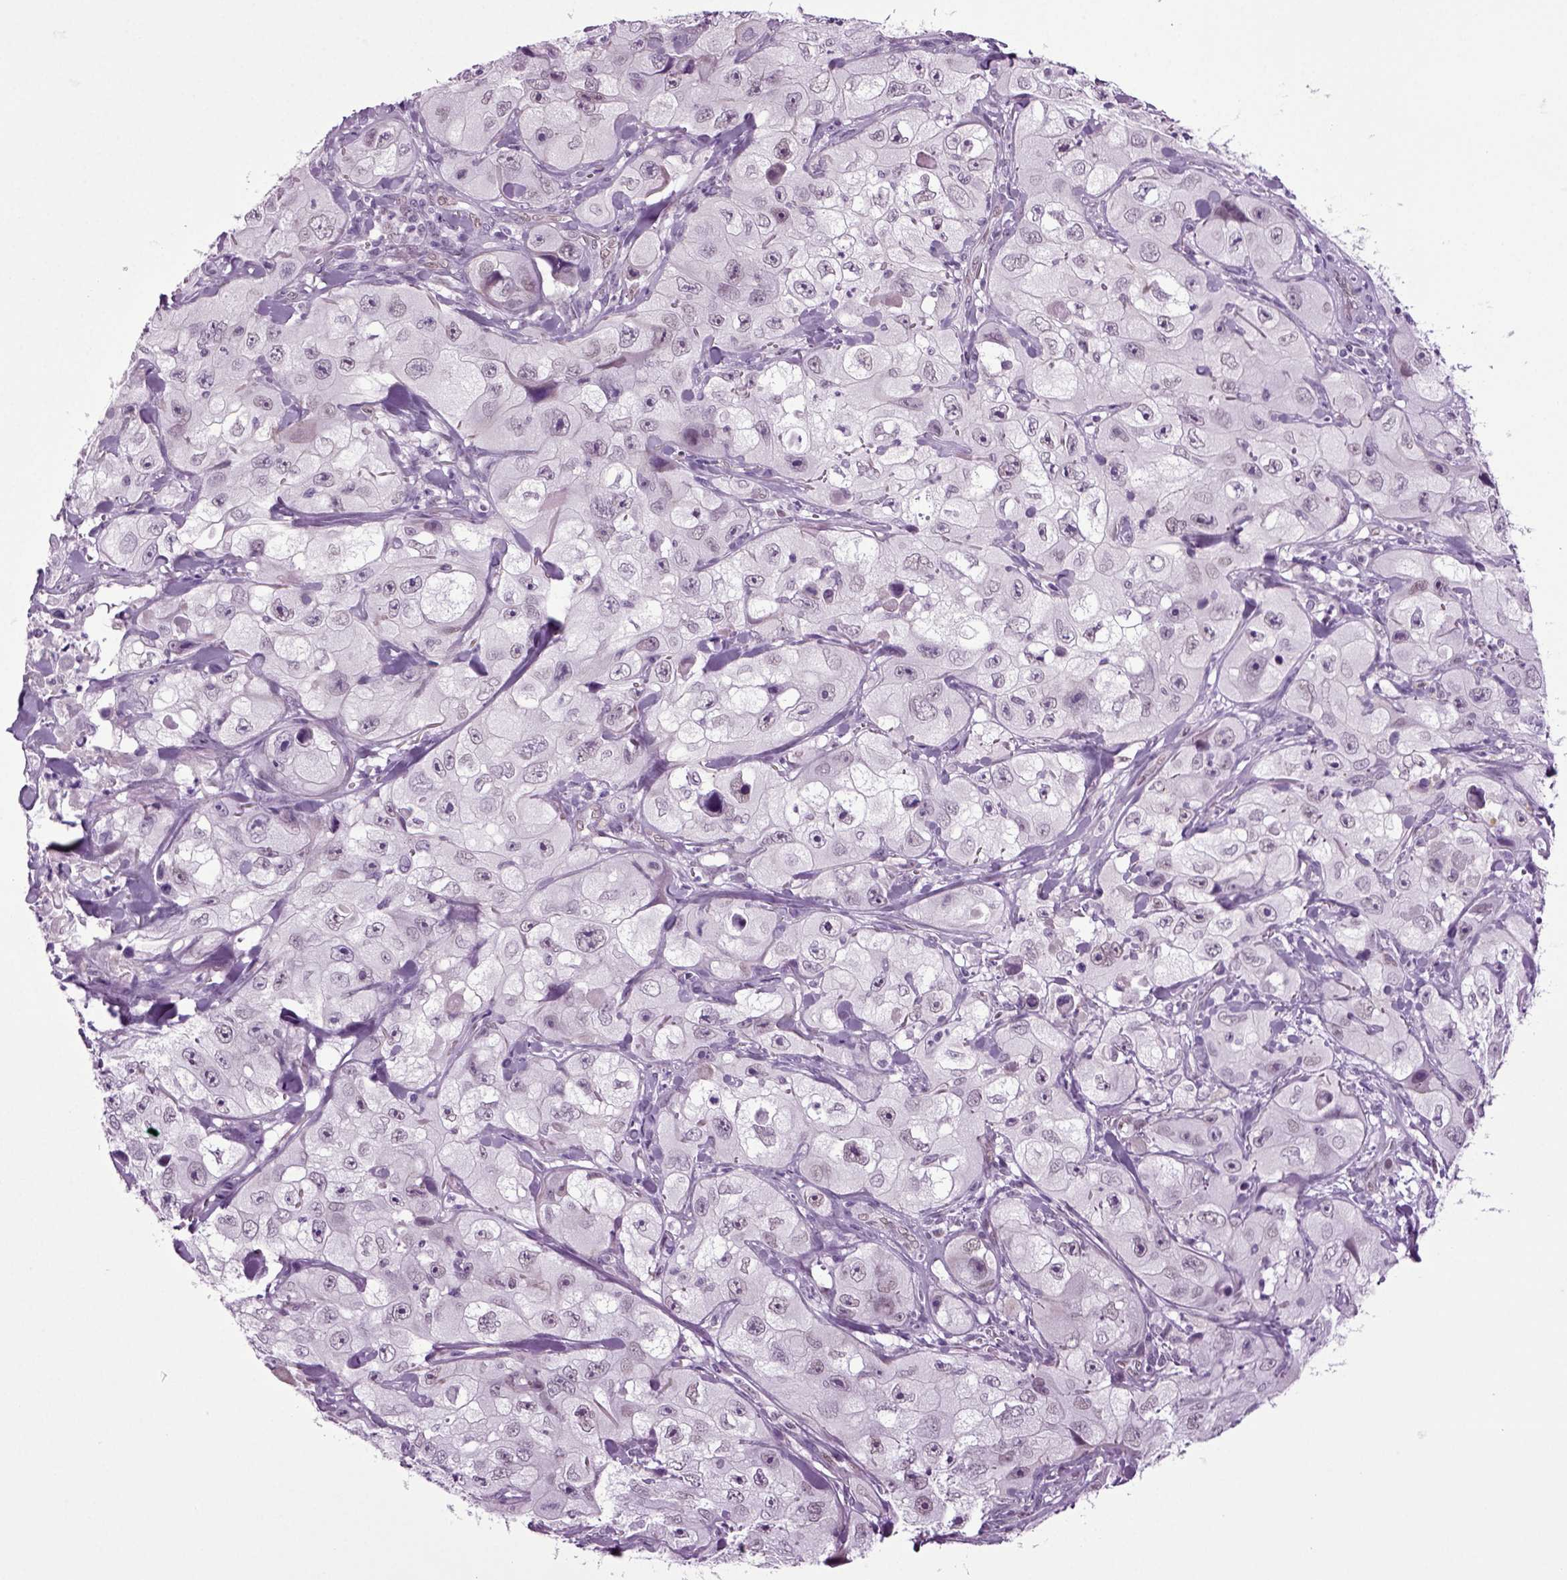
{"staining": {"intensity": "negative", "quantity": "none", "location": "none"}, "tissue": "skin cancer", "cell_type": "Tumor cells", "image_type": "cancer", "snomed": [{"axis": "morphology", "description": "Squamous cell carcinoma, NOS"}, {"axis": "topography", "description": "Skin"}, {"axis": "topography", "description": "Subcutis"}], "caption": "IHC micrograph of human squamous cell carcinoma (skin) stained for a protein (brown), which reveals no expression in tumor cells.", "gene": "RFX3", "patient": {"sex": "male", "age": 73}}